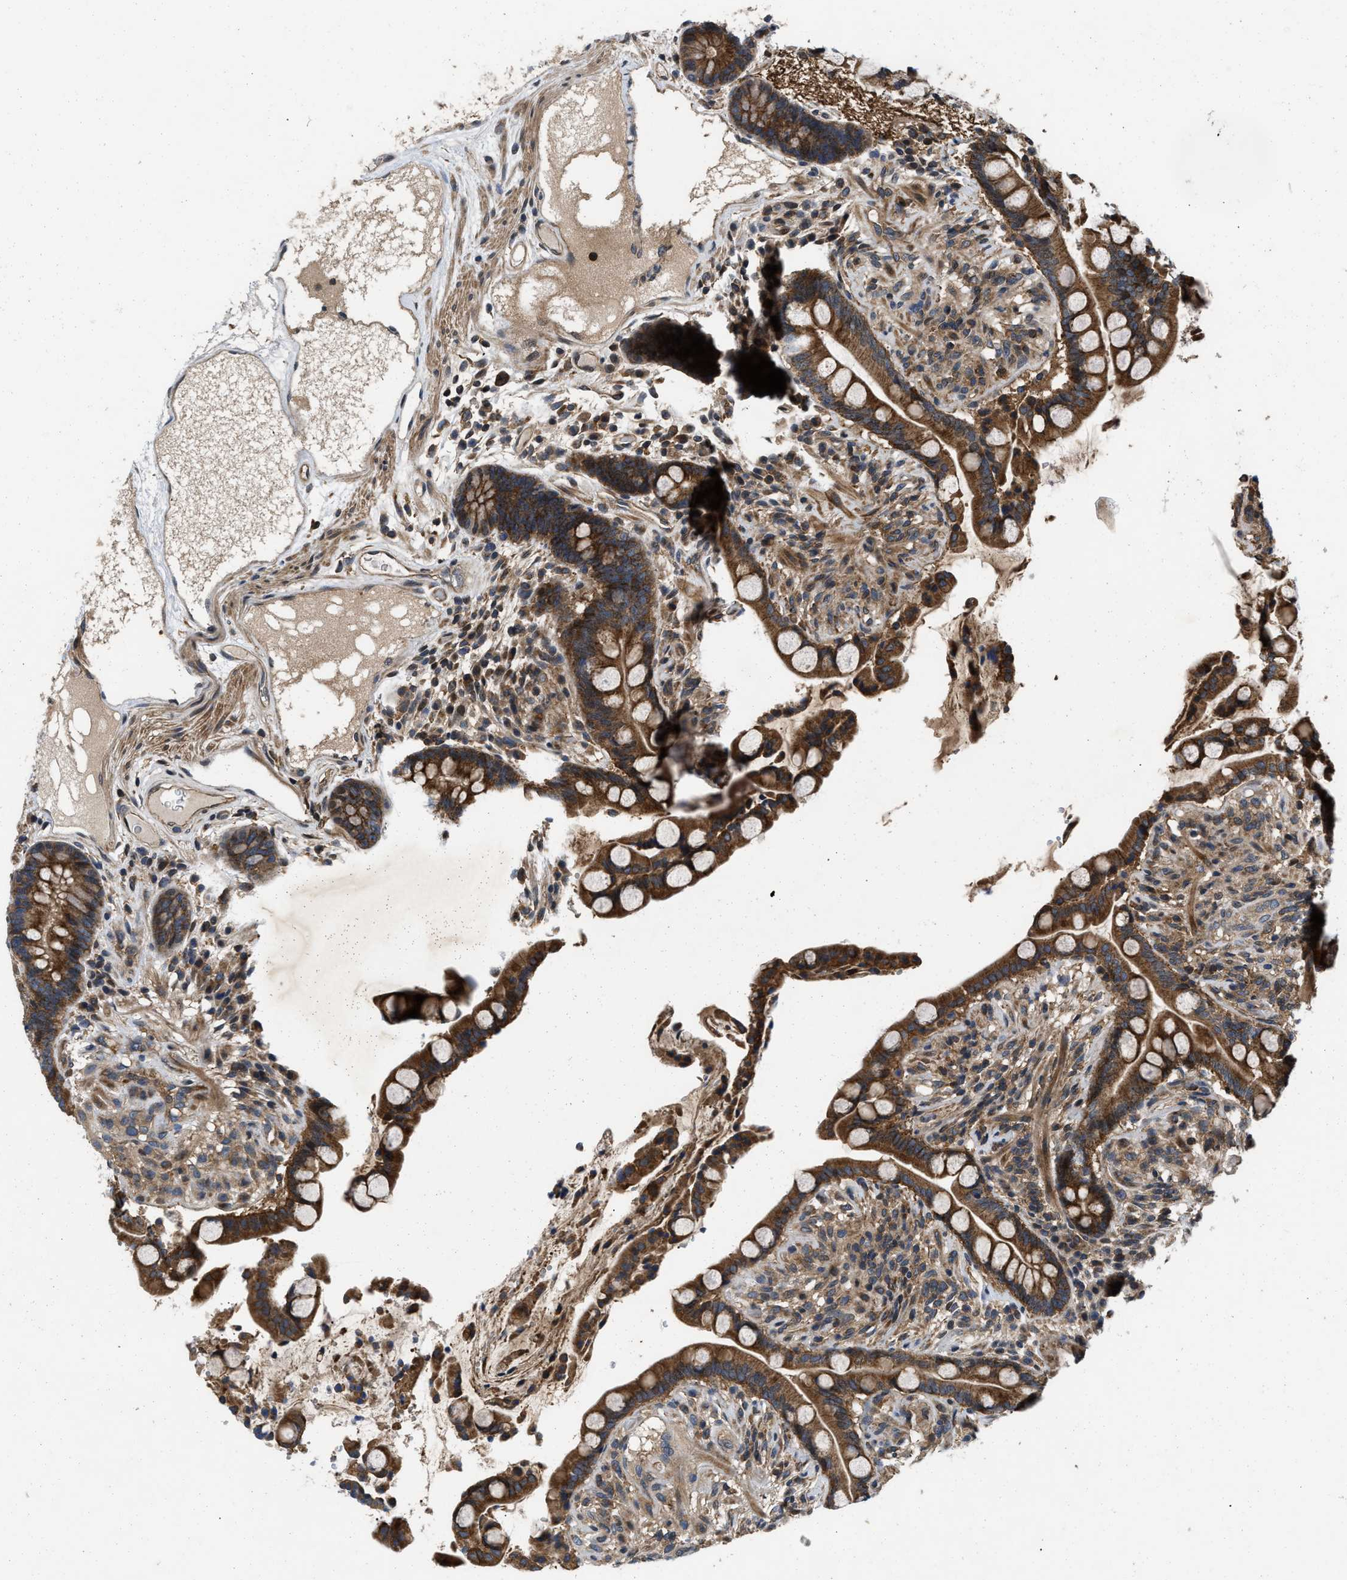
{"staining": {"intensity": "moderate", "quantity": ">75%", "location": "cytoplasmic/membranous,nuclear"}, "tissue": "colon", "cell_type": "Endothelial cells", "image_type": "normal", "snomed": [{"axis": "morphology", "description": "Normal tissue, NOS"}, {"axis": "topography", "description": "Colon"}], "caption": "Immunohistochemistry (IHC) (DAB (3,3'-diaminobenzidine)) staining of benign human colon reveals moderate cytoplasmic/membranous,nuclear protein positivity in about >75% of endothelial cells.", "gene": "PRDM14", "patient": {"sex": "male", "age": 73}}